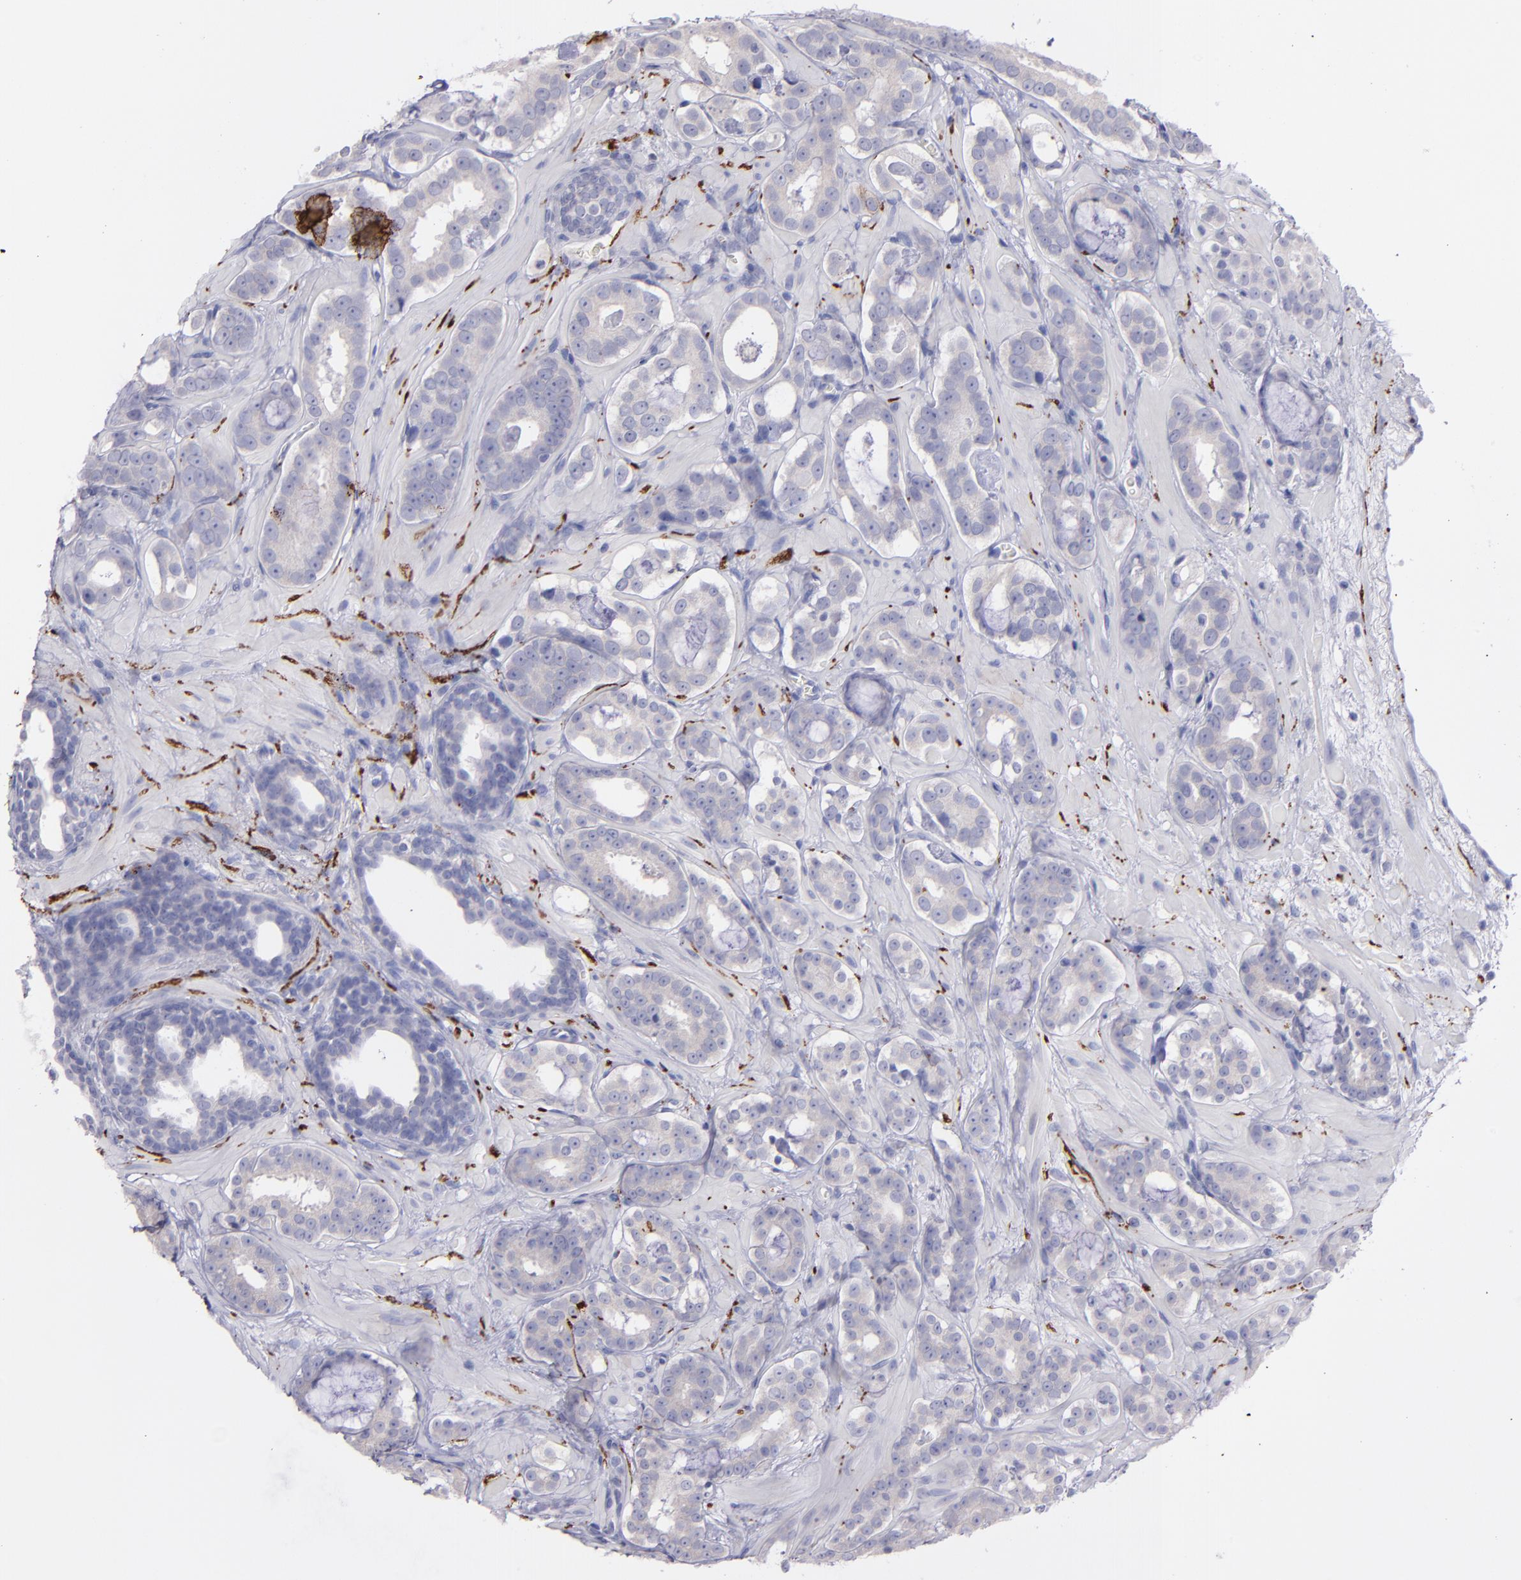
{"staining": {"intensity": "negative", "quantity": "none", "location": "none"}, "tissue": "prostate cancer", "cell_type": "Tumor cells", "image_type": "cancer", "snomed": [{"axis": "morphology", "description": "Adenocarcinoma, Low grade"}, {"axis": "topography", "description": "Prostate"}], "caption": "High magnification brightfield microscopy of prostate adenocarcinoma (low-grade) stained with DAB (3,3'-diaminobenzidine) (brown) and counterstained with hematoxylin (blue): tumor cells show no significant positivity.", "gene": "SNAP25", "patient": {"sex": "male", "age": 57}}